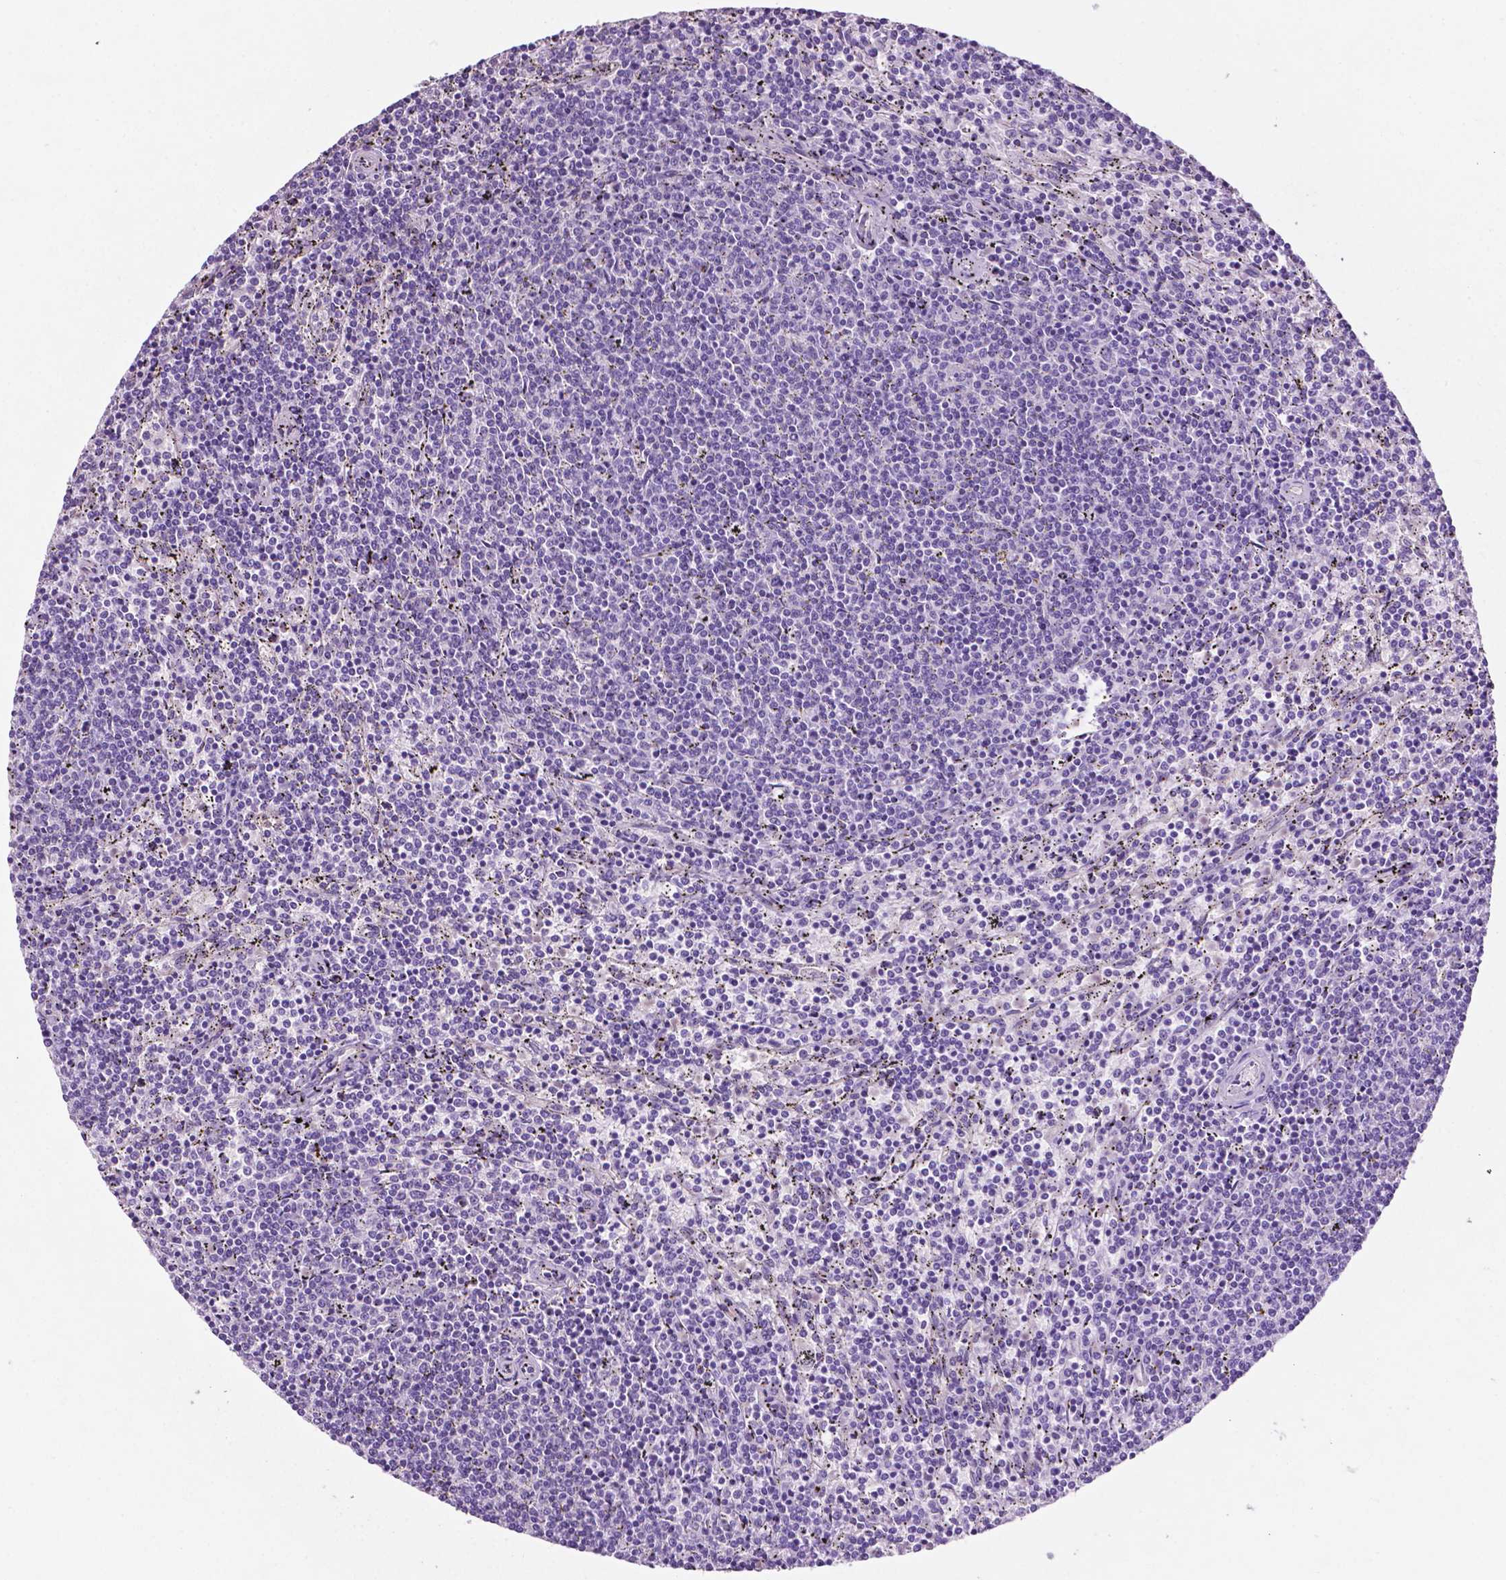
{"staining": {"intensity": "negative", "quantity": "none", "location": "none"}, "tissue": "lymphoma", "cell_type": "Tumor cells", "image_type": "cancer", "snomed": [{"axis": "morphology", "description": "Malignant lymphoma, non-Hodgkin's type, Low grade"}, {"axis": "topography", "description": "Spleen"}], "caption": "Tumor cells are negative for protein expression in human lymphoma. Brightfield microscopy of IHC stained with DAB (brown) and hematoxylin (blue), captured at high magnification.", "gene": "PHGR1", "patient": {"sex": "female", "age": 50}}